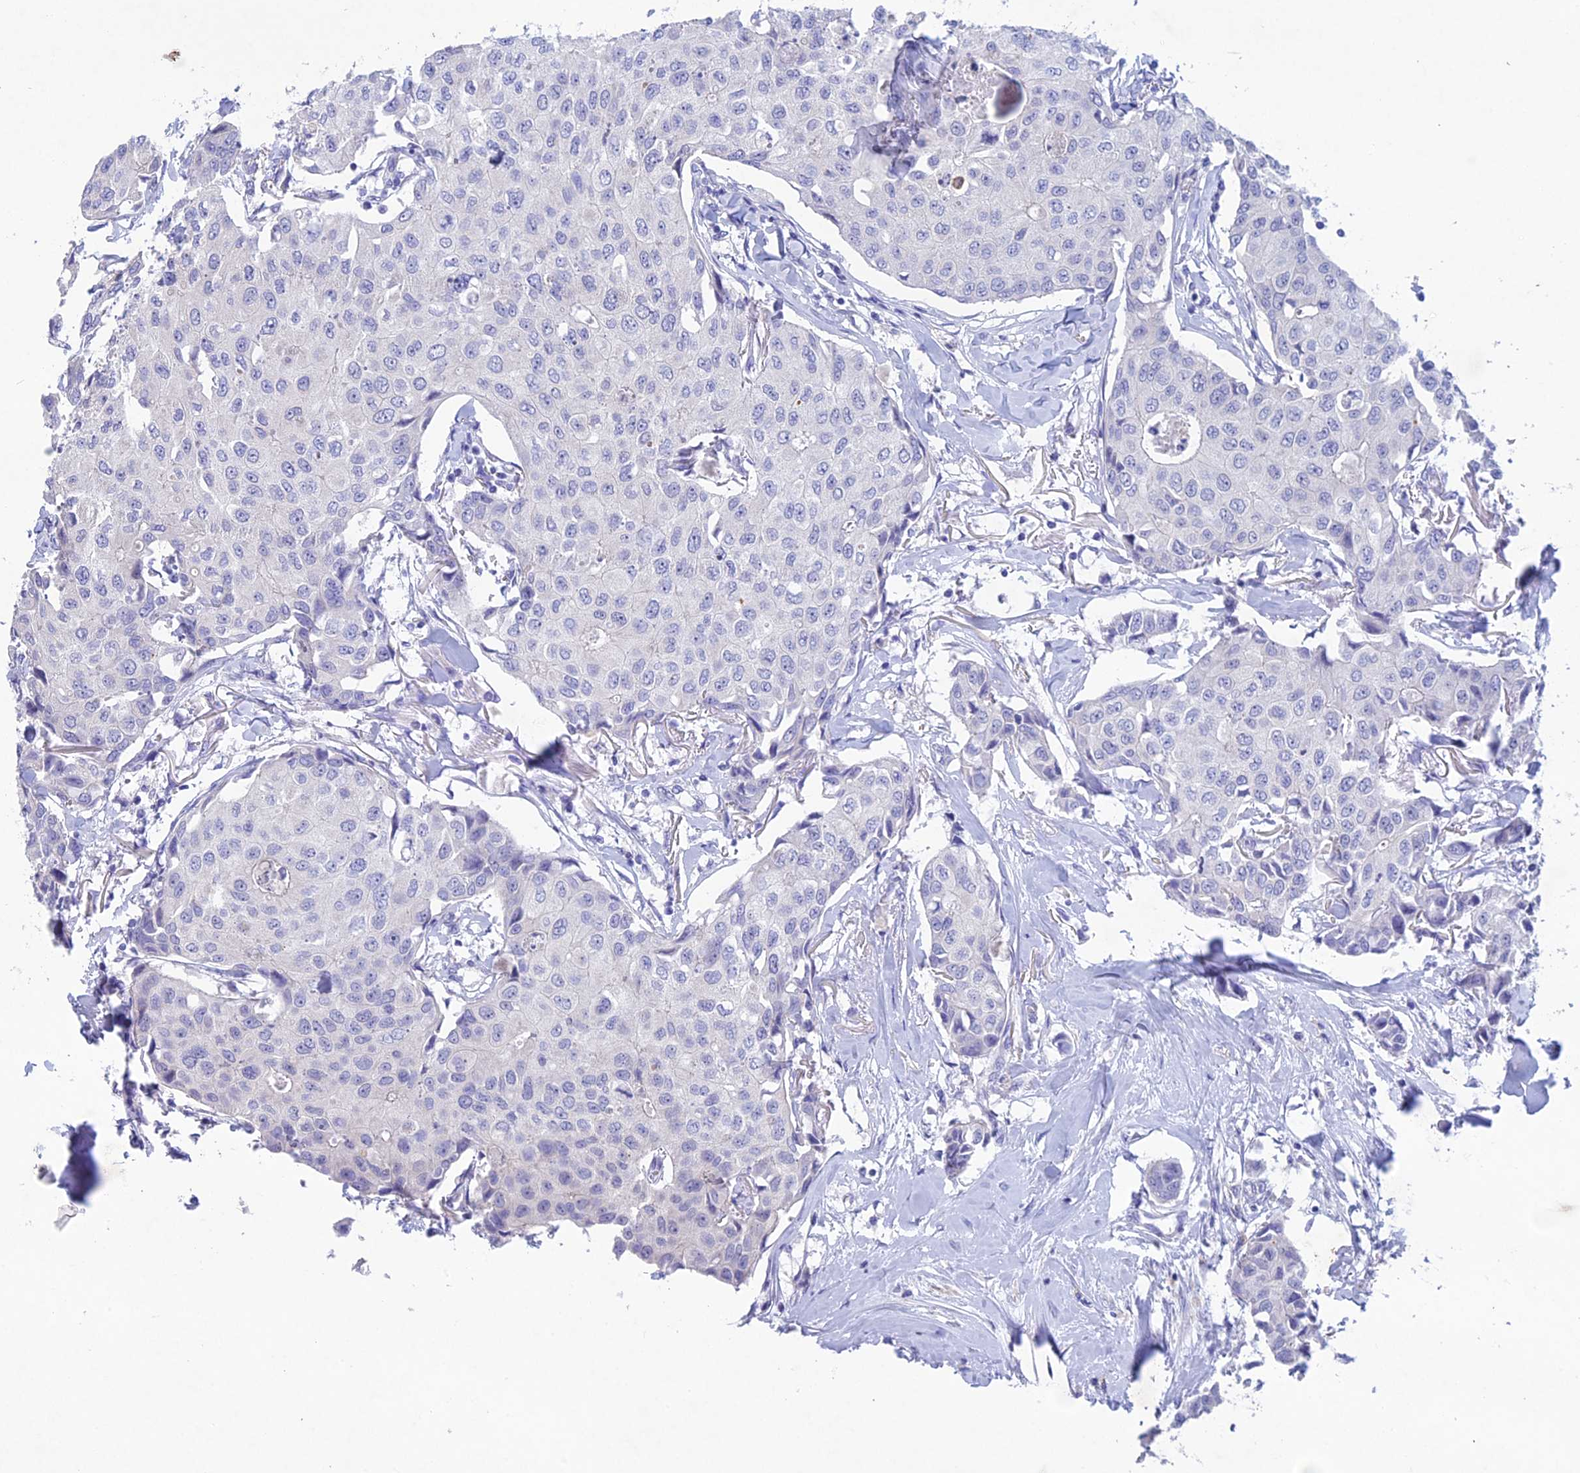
{"staining": {"intensity": "negative", "quantity": "none", "location": "none"}, "tissue": "breast cancer", "cell_type": "Tumor cells", "image_type": "cancer", "snomed": [{"axis": "morphology", "description": "Duct carcinoma"}, {"axis": "topography", "description": "Breast"}], "caption": "Immunohistochemistry (IHC) of human invasive ductal carcinoma (breast) displays no expression in tumor cells.", "gene": "BTBD19", "patient": {"sex": "female", "age": 80}}